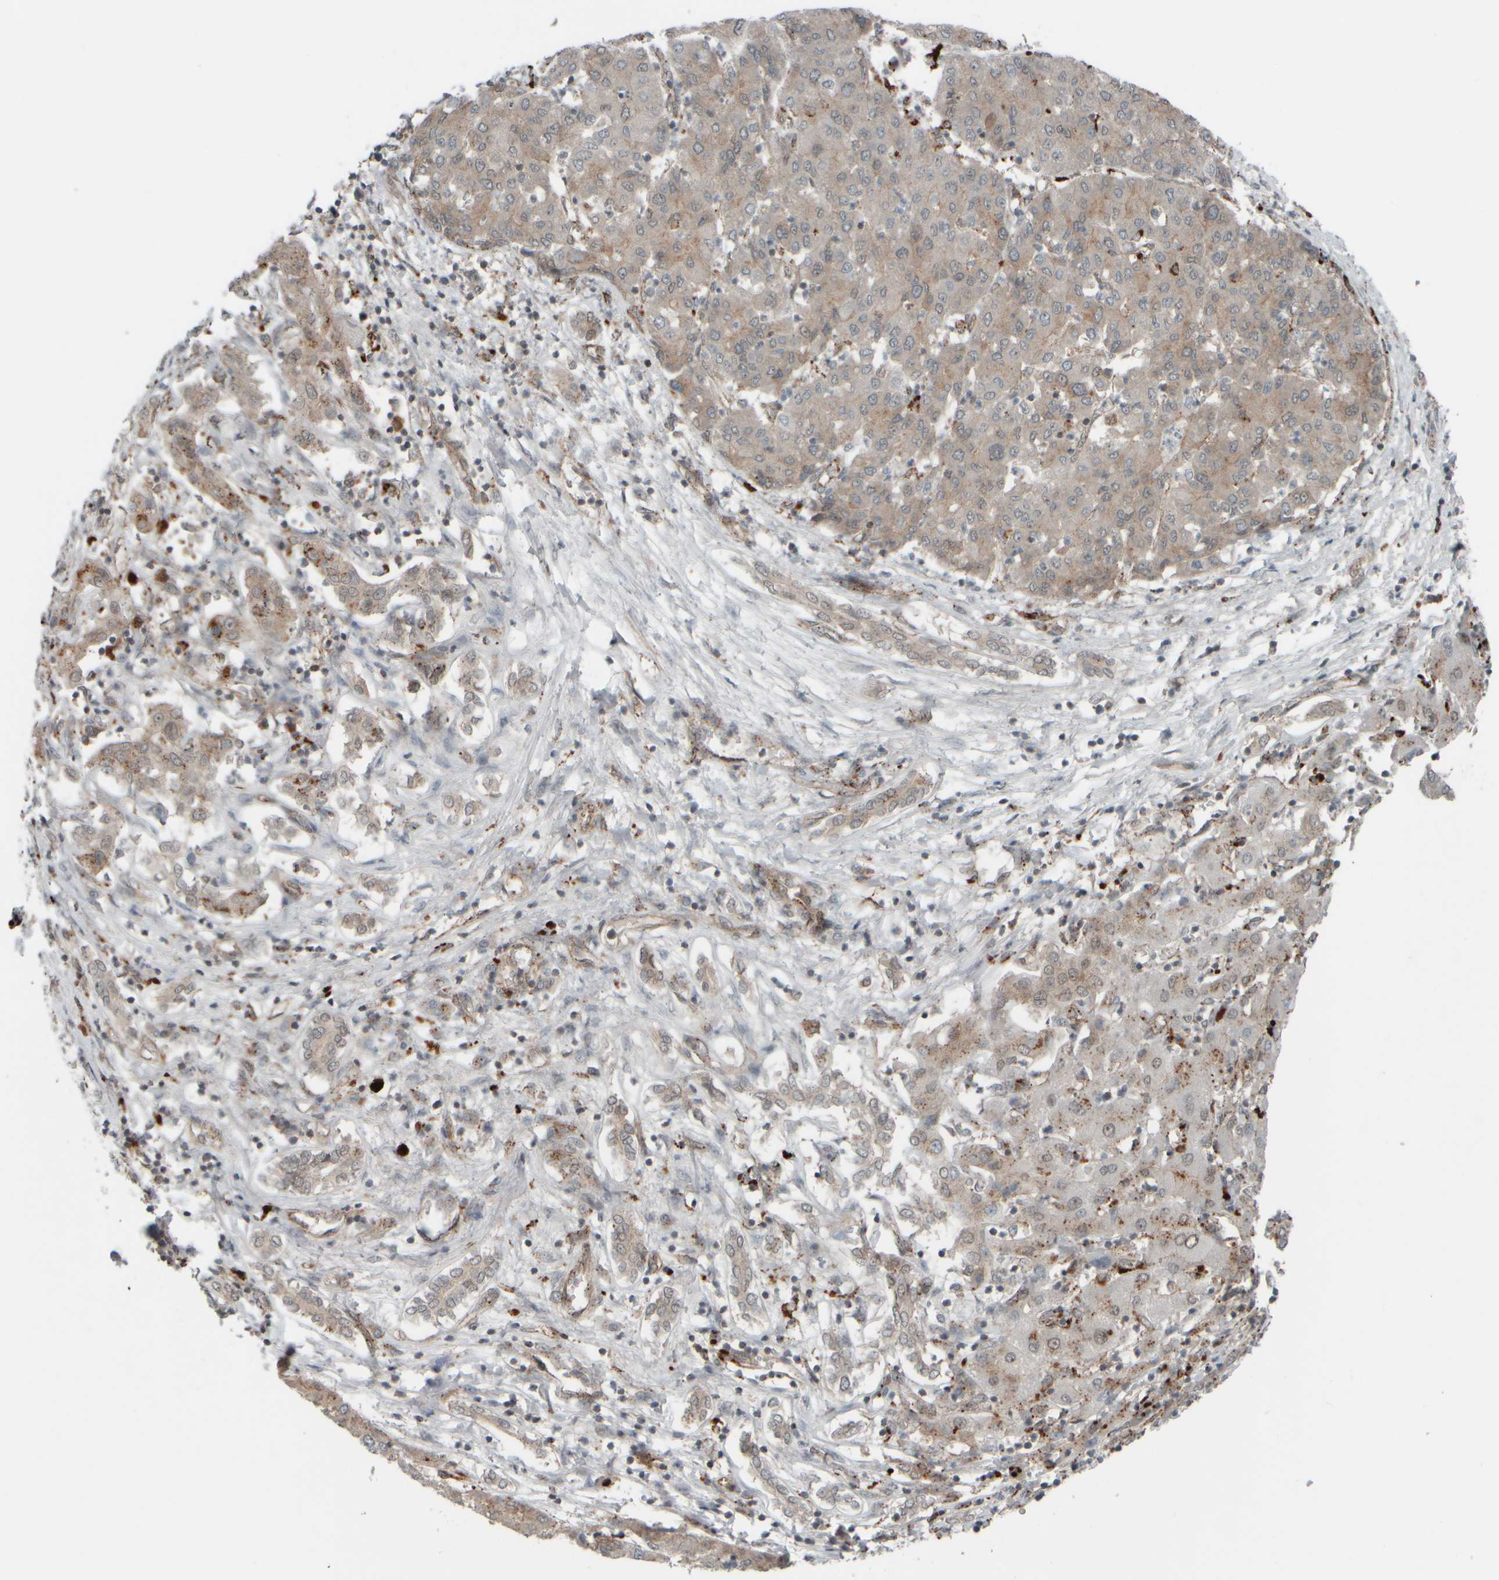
{"staining": {"intensity": "weak", "quantity": ">75%", "location": "cytoplasmic/membranous"}, "tissue": "liver cancer", "cell_type": "Tumor cells", "image_type": "cancer", "snomed": [{"axis": "morphology", "description": "Carcinoma, Hepatocellular, NOS"}, {"axis": "topography", "description": "Liver"}], "caption": "Protein staining displays weak cytoplasmic/membranous positivity in about >75% of tumor cells in hepatocellular carcinoma (liver).", "gene": "GIGYF1", "patient": {"sex": "male", "age": 65}}